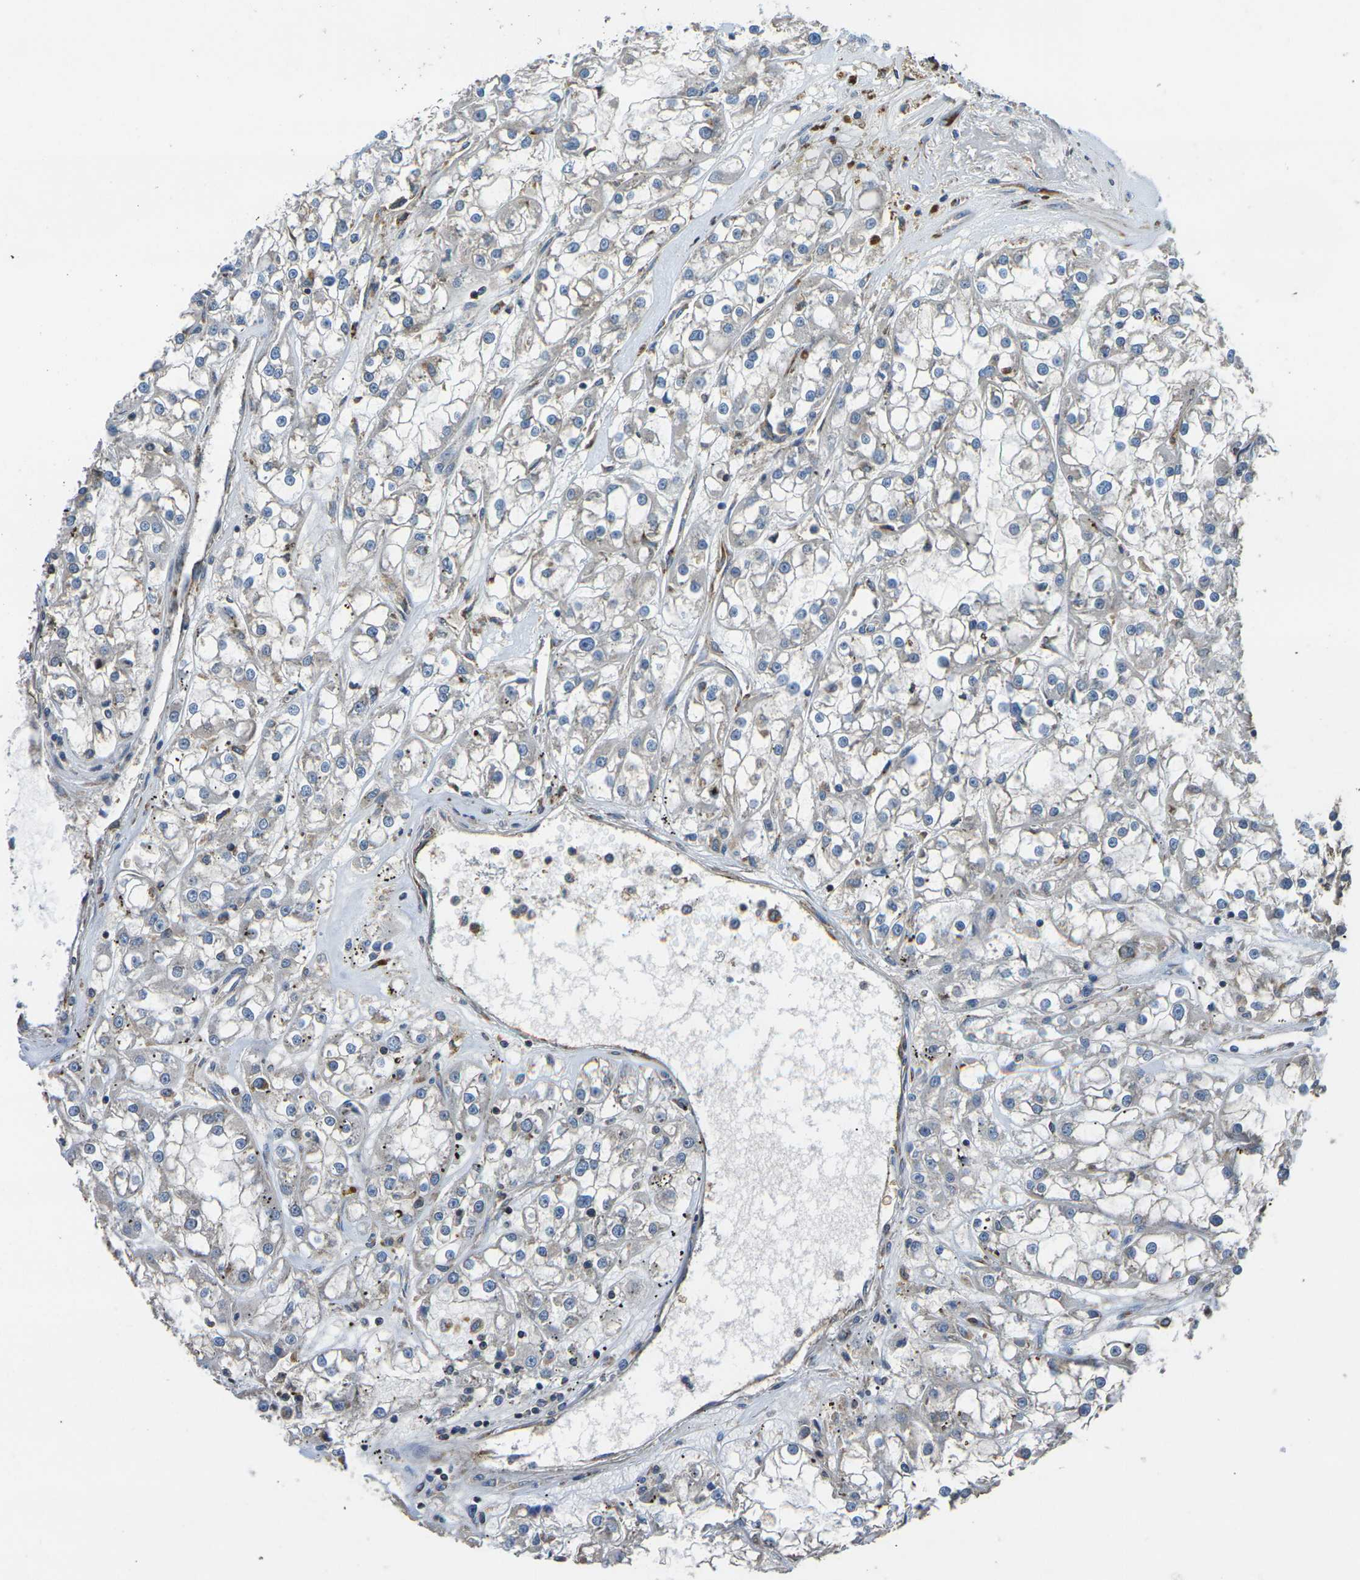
{"staining": {"intensity": "negative", "quantity": "none", "location": "none"}, "tissue": "renal cancer", "cell_type": "Tumor cells", "image_type": "cancer", "snomed": [{"axis": "morphology", "description": "Adenocarcinoma, NOS"}, {"axis": "topography", "description": "Kidney"}], "caption": "DAB immunohistochemical staining of human adenocarcinoma (renal) reveals no significant positivity in tumor cells. (DAB immunohistochemistry (IHC) with hematoxylin counter stain).", "gene": "KCNJ15", "patient": {"sex": "female", "age": 52}}